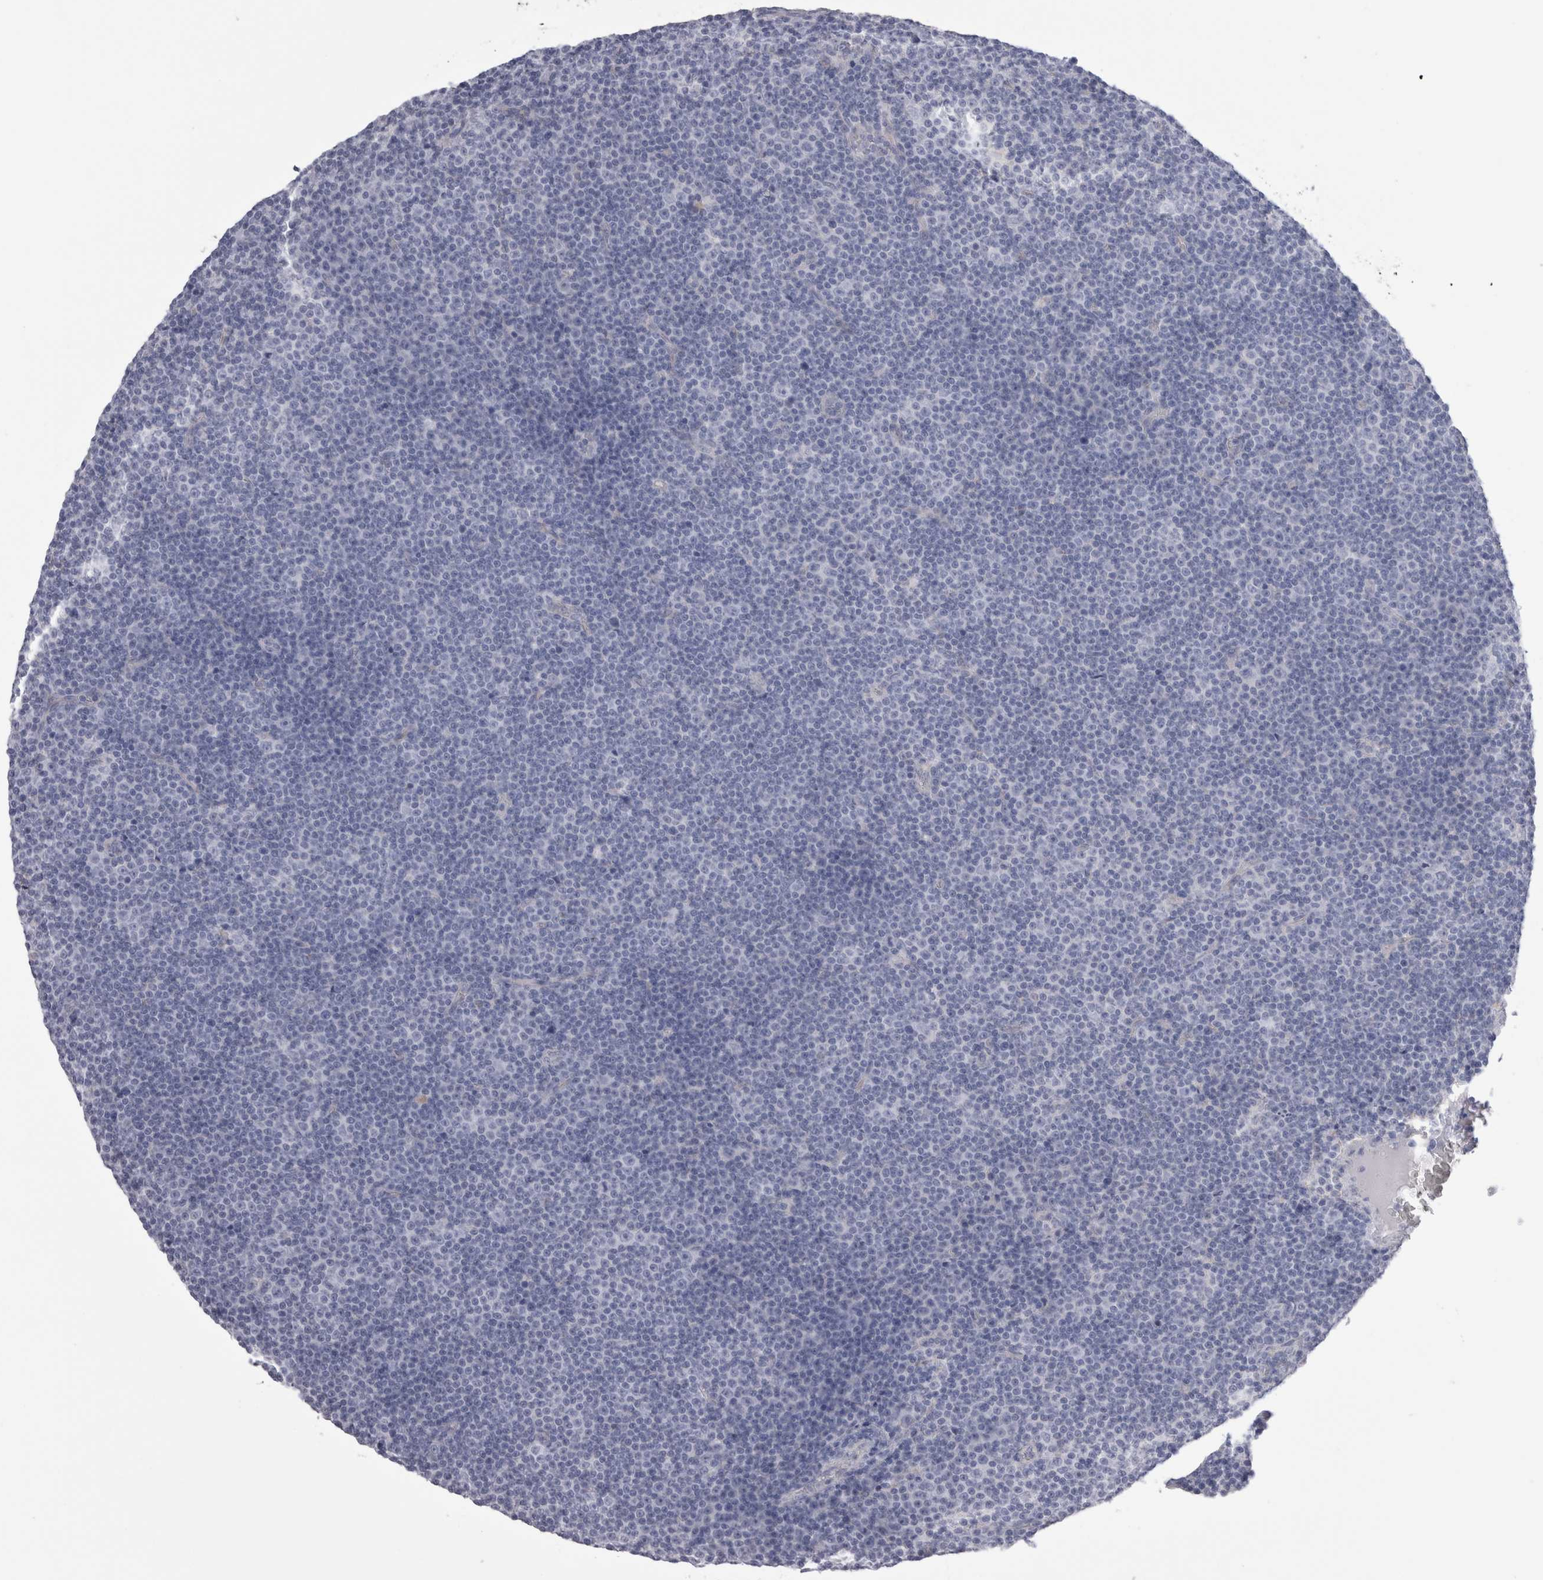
{"staining": {"intensity": "negative", "quantity": "none", "location": "none"}, "tissue": "lymphoma", "cell_type": "Tumor cells", "image_type": "cancer", "snomed": [{"axis": "morphology", "description": "Malignant lymphoma, non-Hodgkin's type, Low grade"}, {"axis": "topography", "description": "Lymph node"}], "caption": "Immunohistochemistry (IHC) micrograph of human lymphoma stained for a protein (brown), which reveals no staining in tumor cells.", "gene": "EPDR1", "patient": {"sex": "female", "age": 67}}